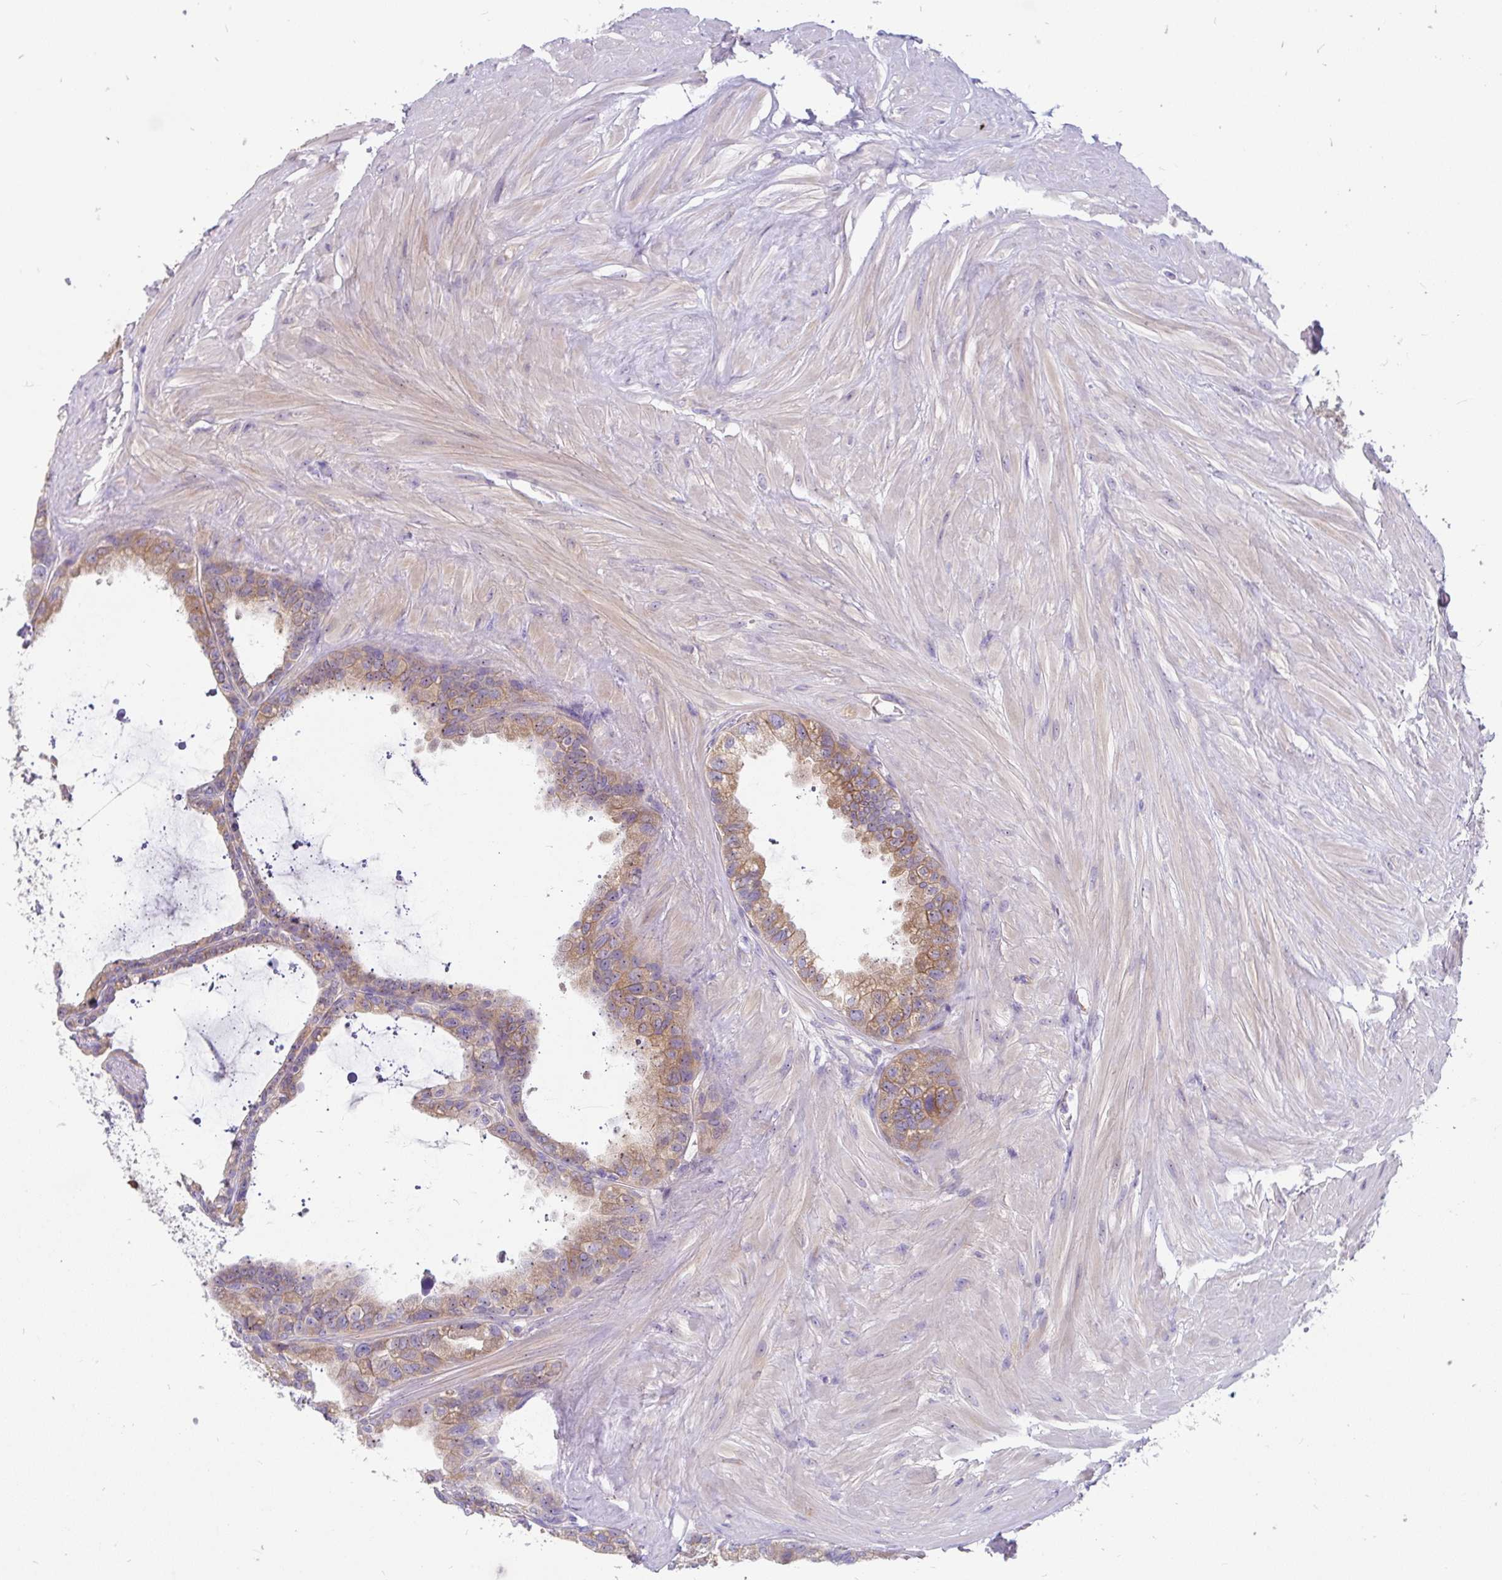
{"staining": {"intensity": "moderate", "quantity": "25%-75%", "location": "cytoplasmic/membranous"}, "tissue": "seminal vesicle", "cell_type": "Glandular cells", "image_type": "normal", "snomed": [{"axis": "morphology", "description": "Normal tissue, NOS"}, {"axis": "topography", "description": "Seminal veicle"}, {"axis": "topography", "description": "Peripheral nerve tissue"}], "caption": "Glandular cells reveal medium levels of moderate cytoplasmic/membranous expression in approximately 25%-75% of cells in benign seminal vesicle.", "gene": "LRRC26", "patient": {"sex": "male", "age": 76}}